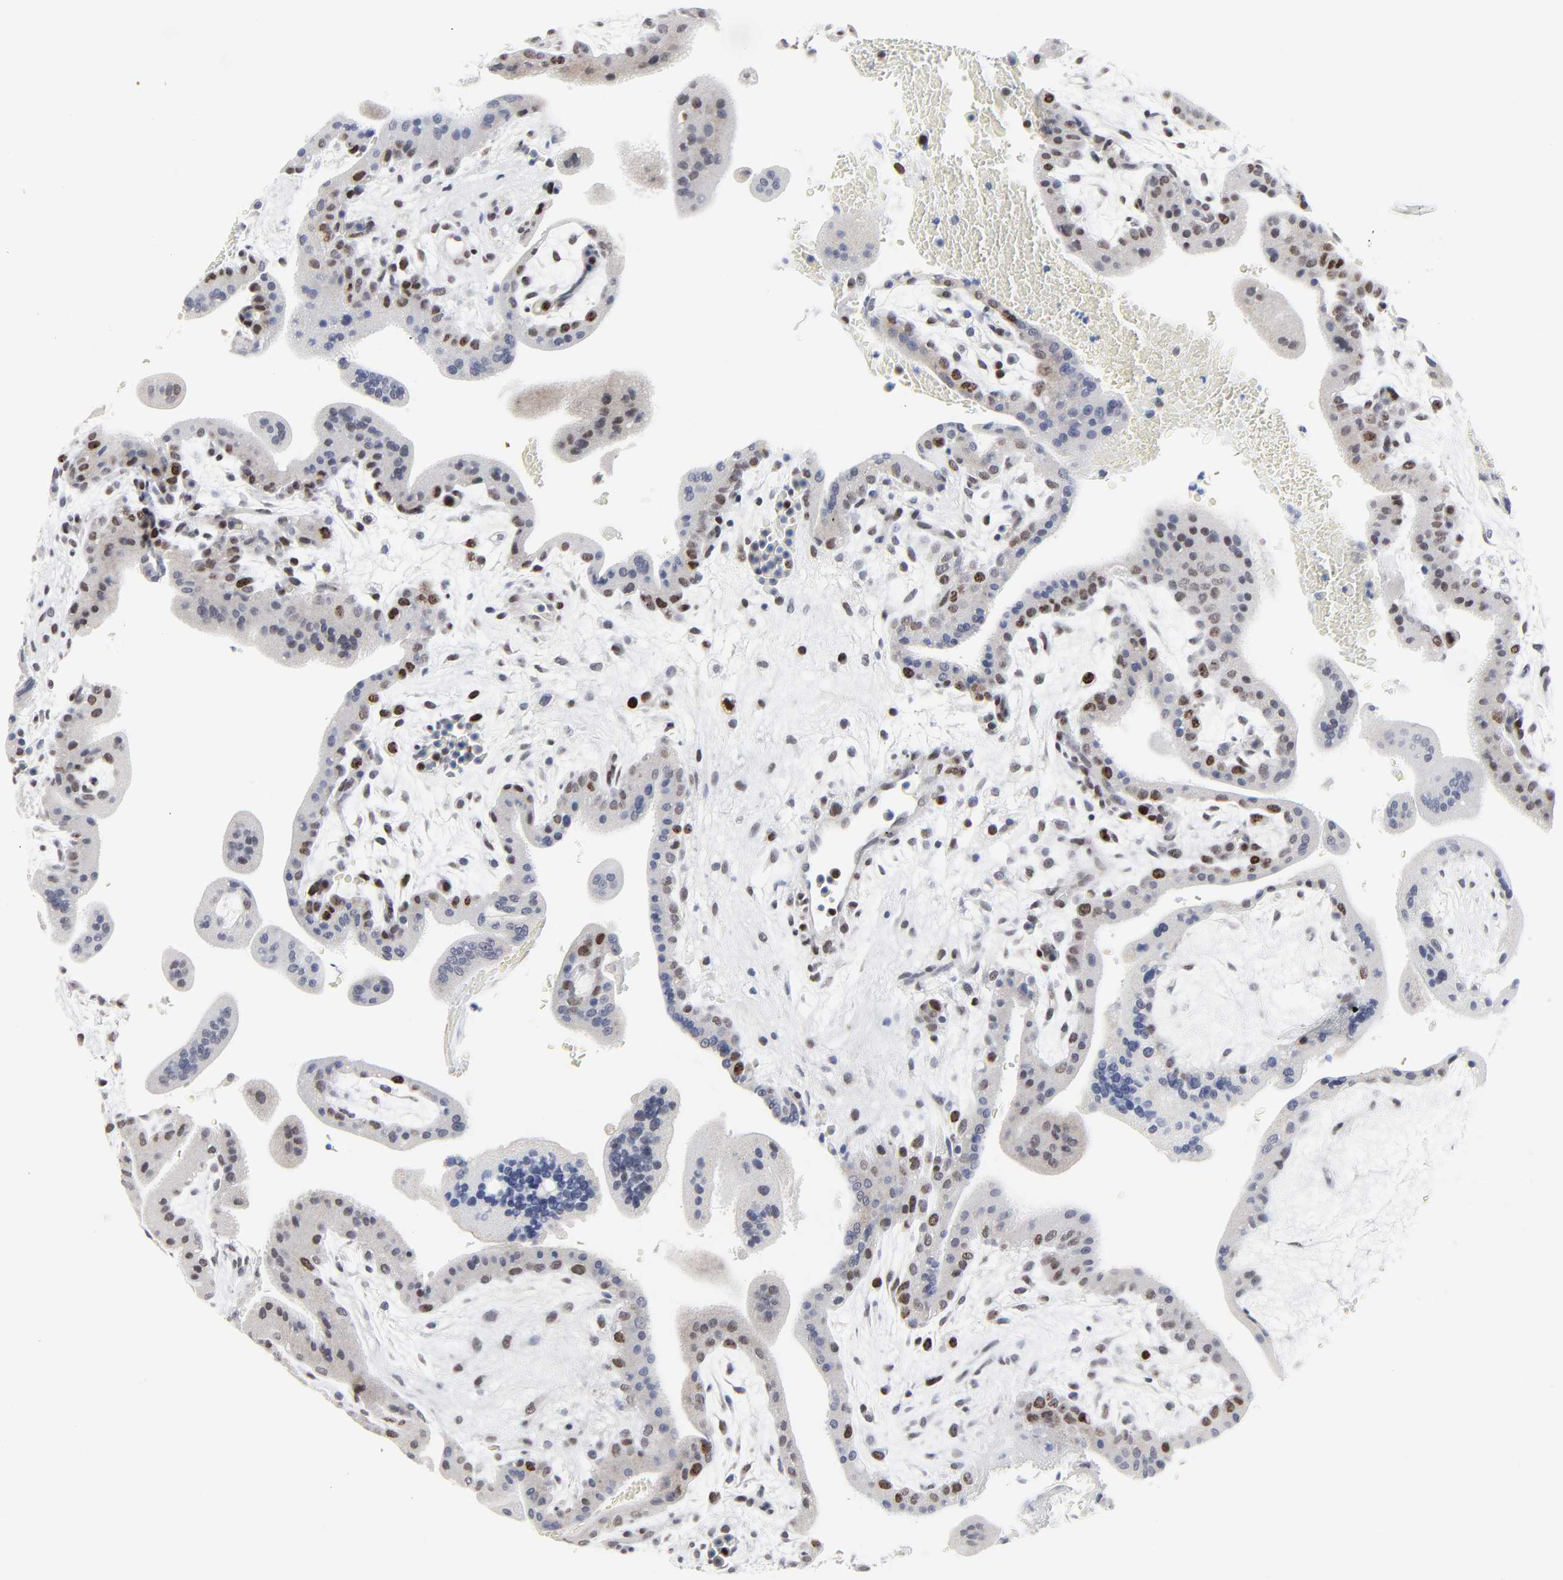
{"staining": {"intensity": "moderate", "quantity": "25%-75%", "location": "nuclear"}, "tissue": "placenta", "cell_type": "Trophoblastic cells", "image_type": "normal", "snomed": [{"axis": "morphology", "description": "Normal tissue, NOS"}, {"axis": "topography", "description": "Placenta"}], "caption": "Immunohistochemical staining of benign human placenta displays medium levels of moderate nuclear expression in approximately 25%-75% of trophoblastic cells.", "gene": "ZNF589", "patient": {"sex": "female", "age": 35}}